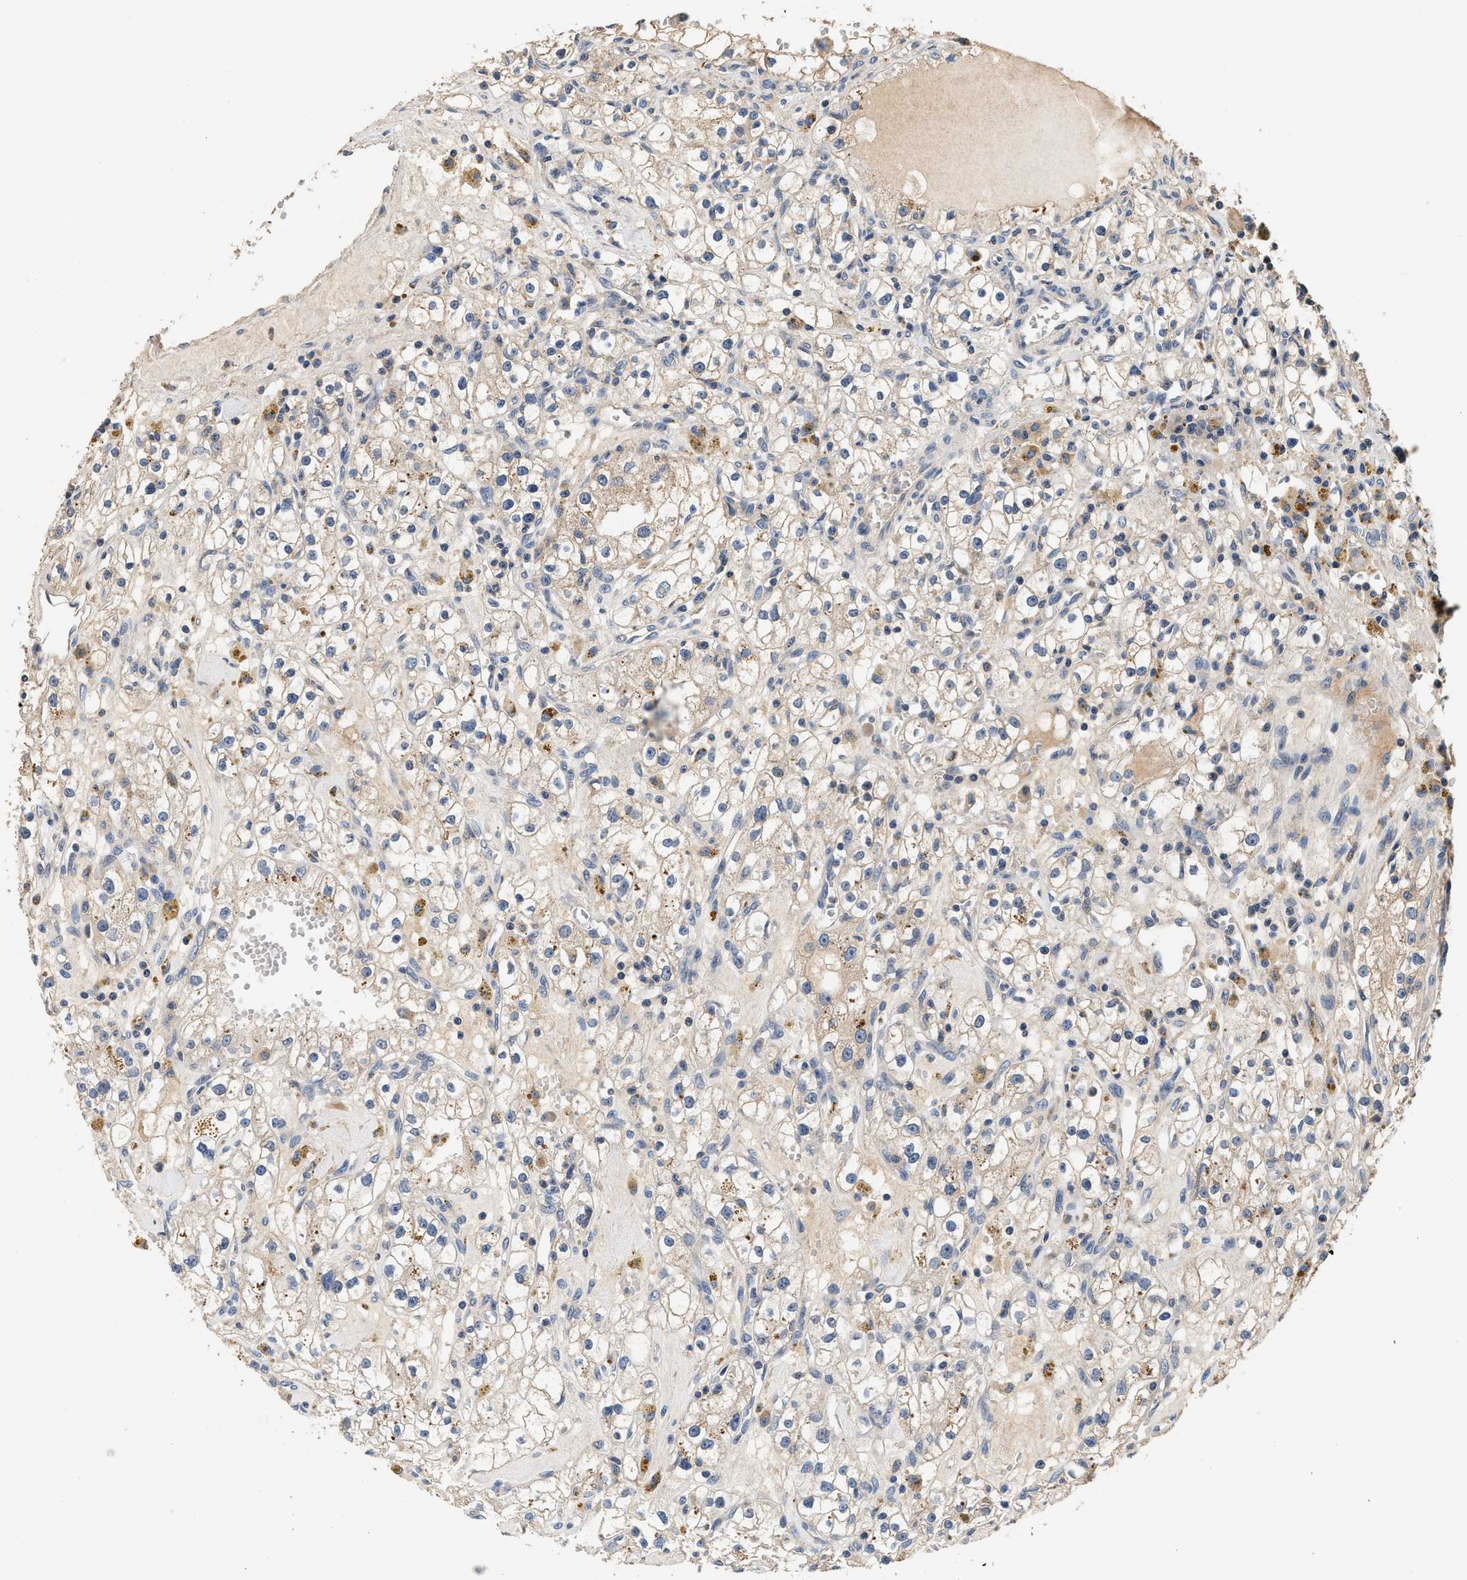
{"staining": {"intensity": "weak", "quantity": "<25%", "location": "cytoplasmic/membranous"}, "tissue": "renal cancer", "cell_type": "Tumor cells", "image_type": "cancer", "snomed": [{"axis": "morphology", "description": "Adenocarcinoma, NOS"}, {"axis": "topography", "description": "Kidney"}], "caption": "The image exhibits no significant positivity in tumor cells of renal adenocarcinoma.", "gene": "PTGR3", "patient": {"sex": "male", "age": 56}}